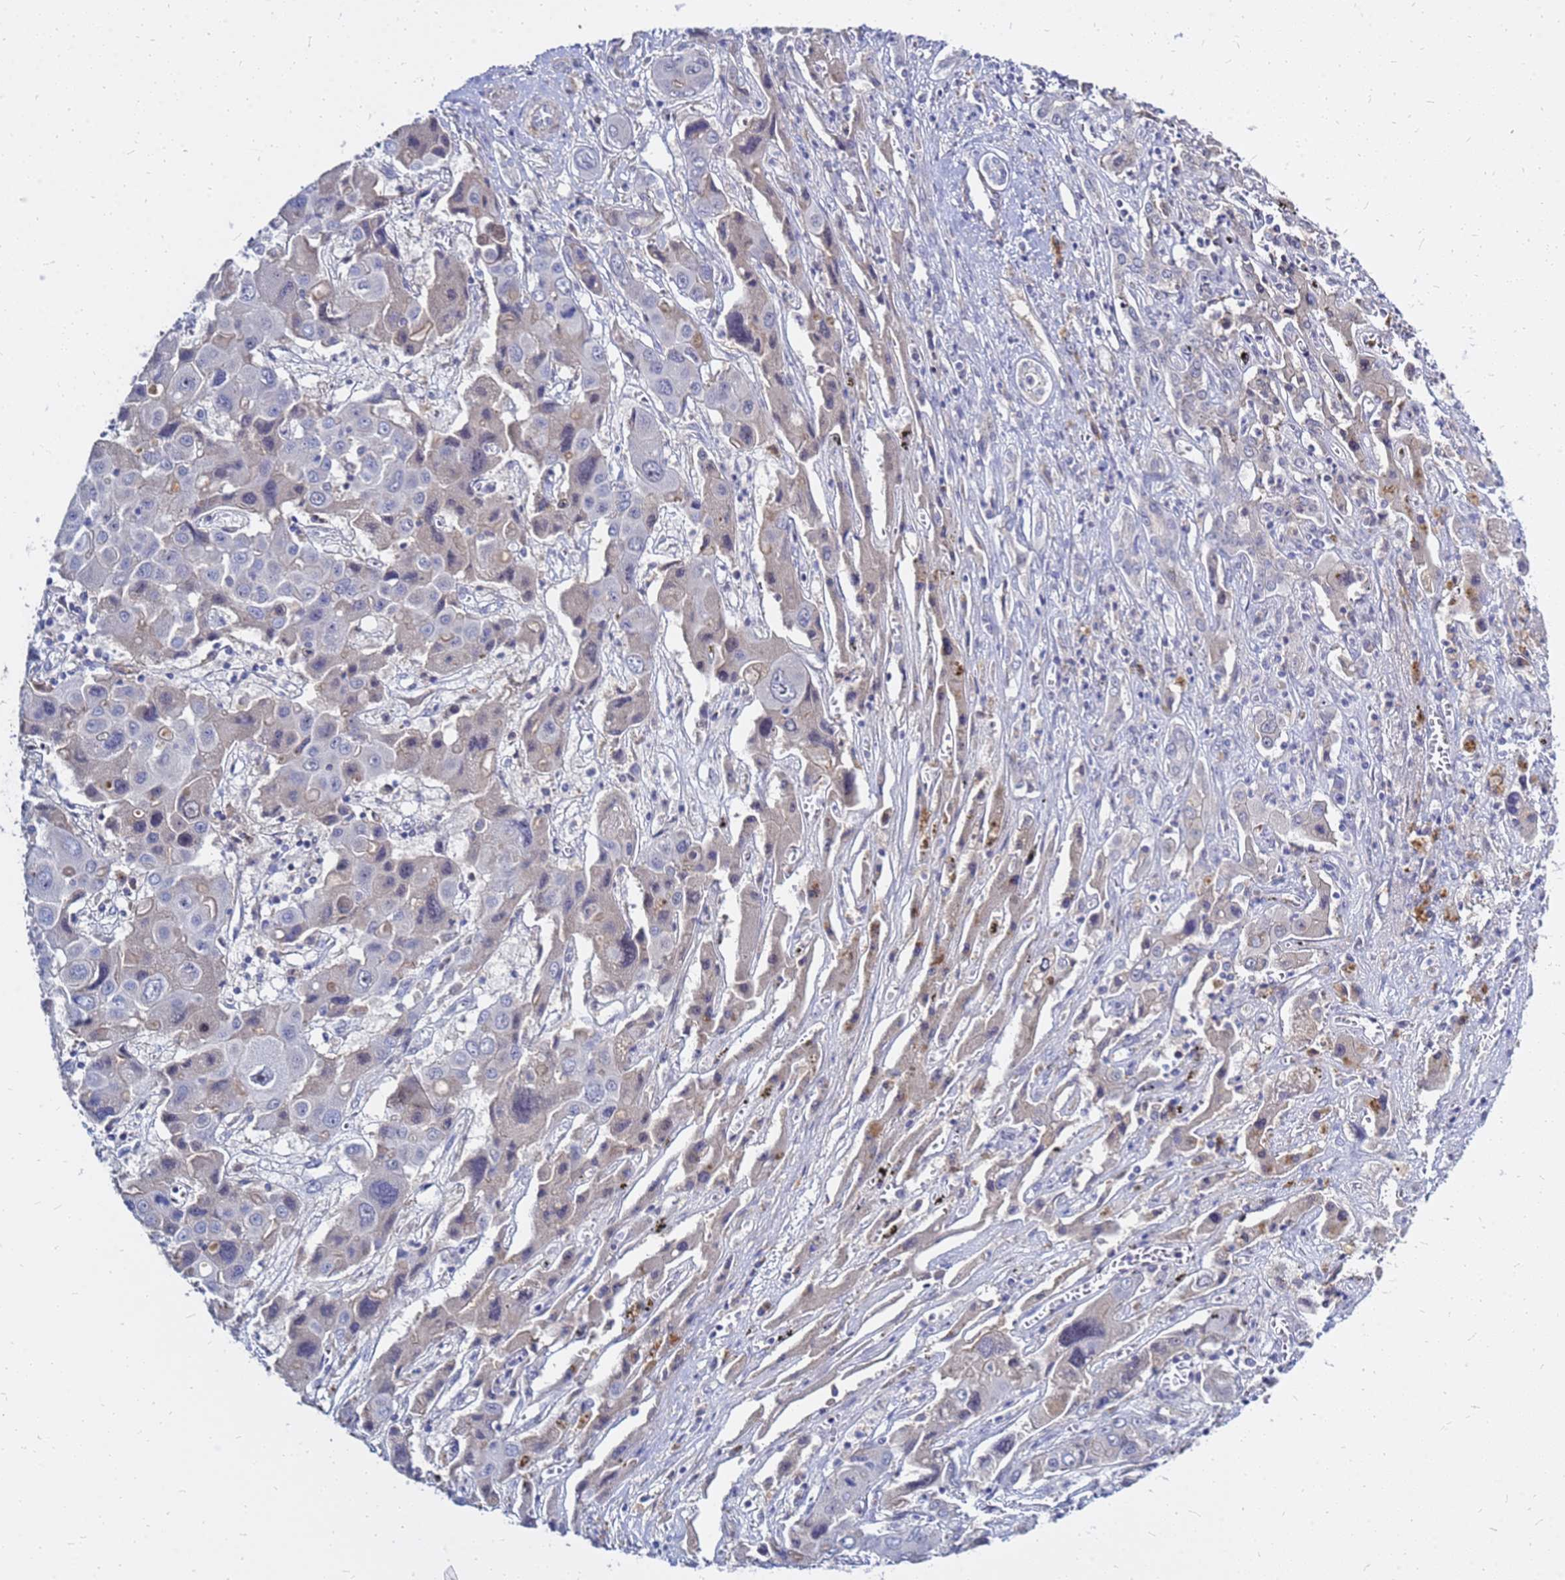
{"staining": {"intensity": "negative", "quantity": "none", "location": "none"}, "tissue": "liver cancer", "cell_type": "Tumor cells", "image_type": "cancer", "snomed": [{"axis": "morphology", "description": "Cholangiocarcinoma"}, {"axis": "topography", "description": "Liver"}], "caption": "High power microscopy histopathology image of an IHC photomicrograph of liver cholangiocarcinoma, revealing no significant expression in tumor cells.", "gene": "SRGAP3", "patient": {"sex": "male", "age": 67}}